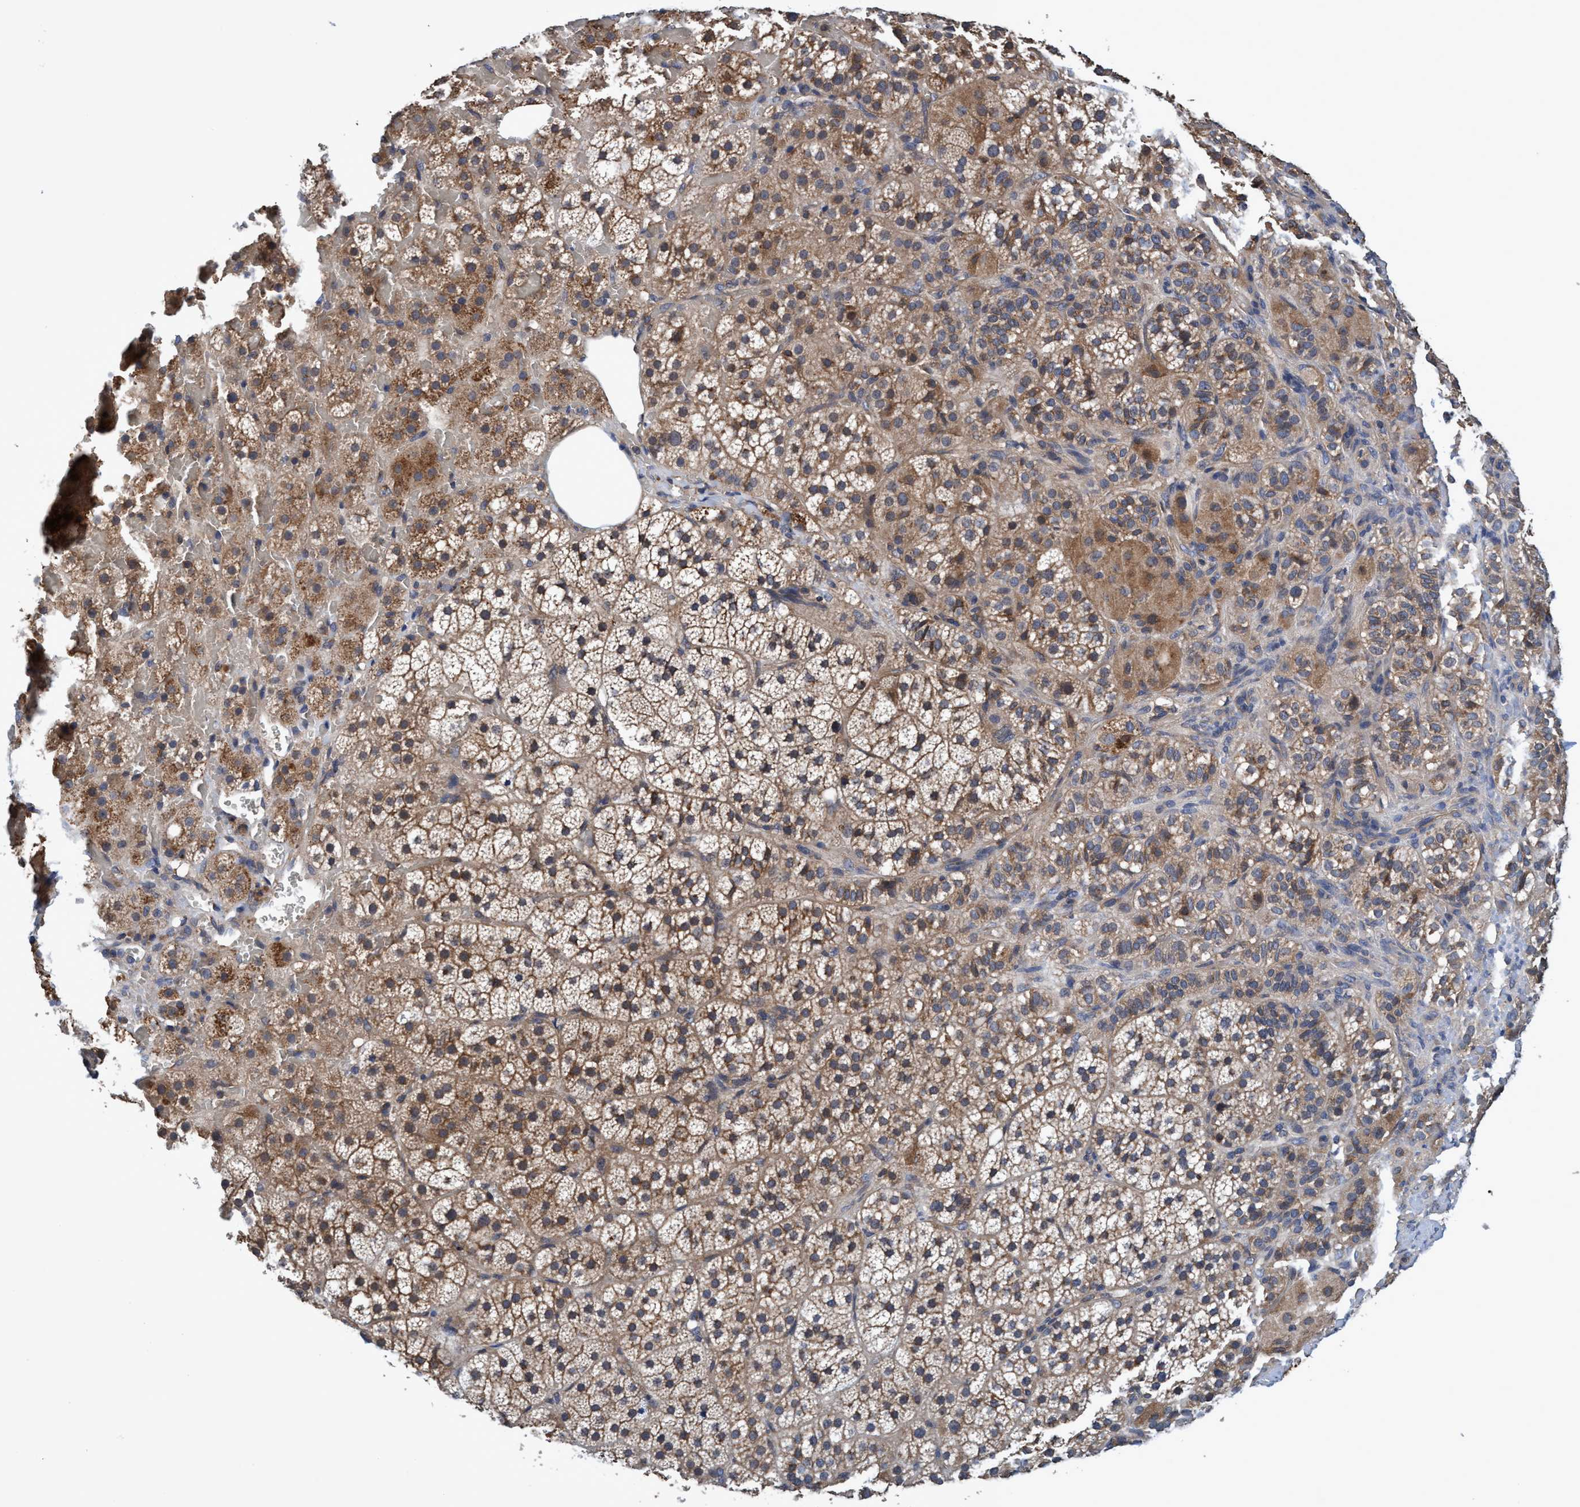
{"staining": {"intensity": "moderate", "quantity": ">75%", "location": "cytoplasmic/membranous"}, "tissue": "adrenal gland", "cell_type": "Glandular cells", "image_type": "normal", "snomed": [{"axis": "morphology", "description": "Normal tissue, NOS"}, {"axis": "topography", "description": "Adrenal gland"}], "caption": "Immunohistochemistry (IHC) (DAB (3,3'-diaminobenzidine)) staining of benign adrenal gland demonstrates moderate cytoplasmic/membranous protein expression in about >75% of glandular cells.", "gene": "CALCOCO2", "patient": {"sex": "female", "age": 59}}